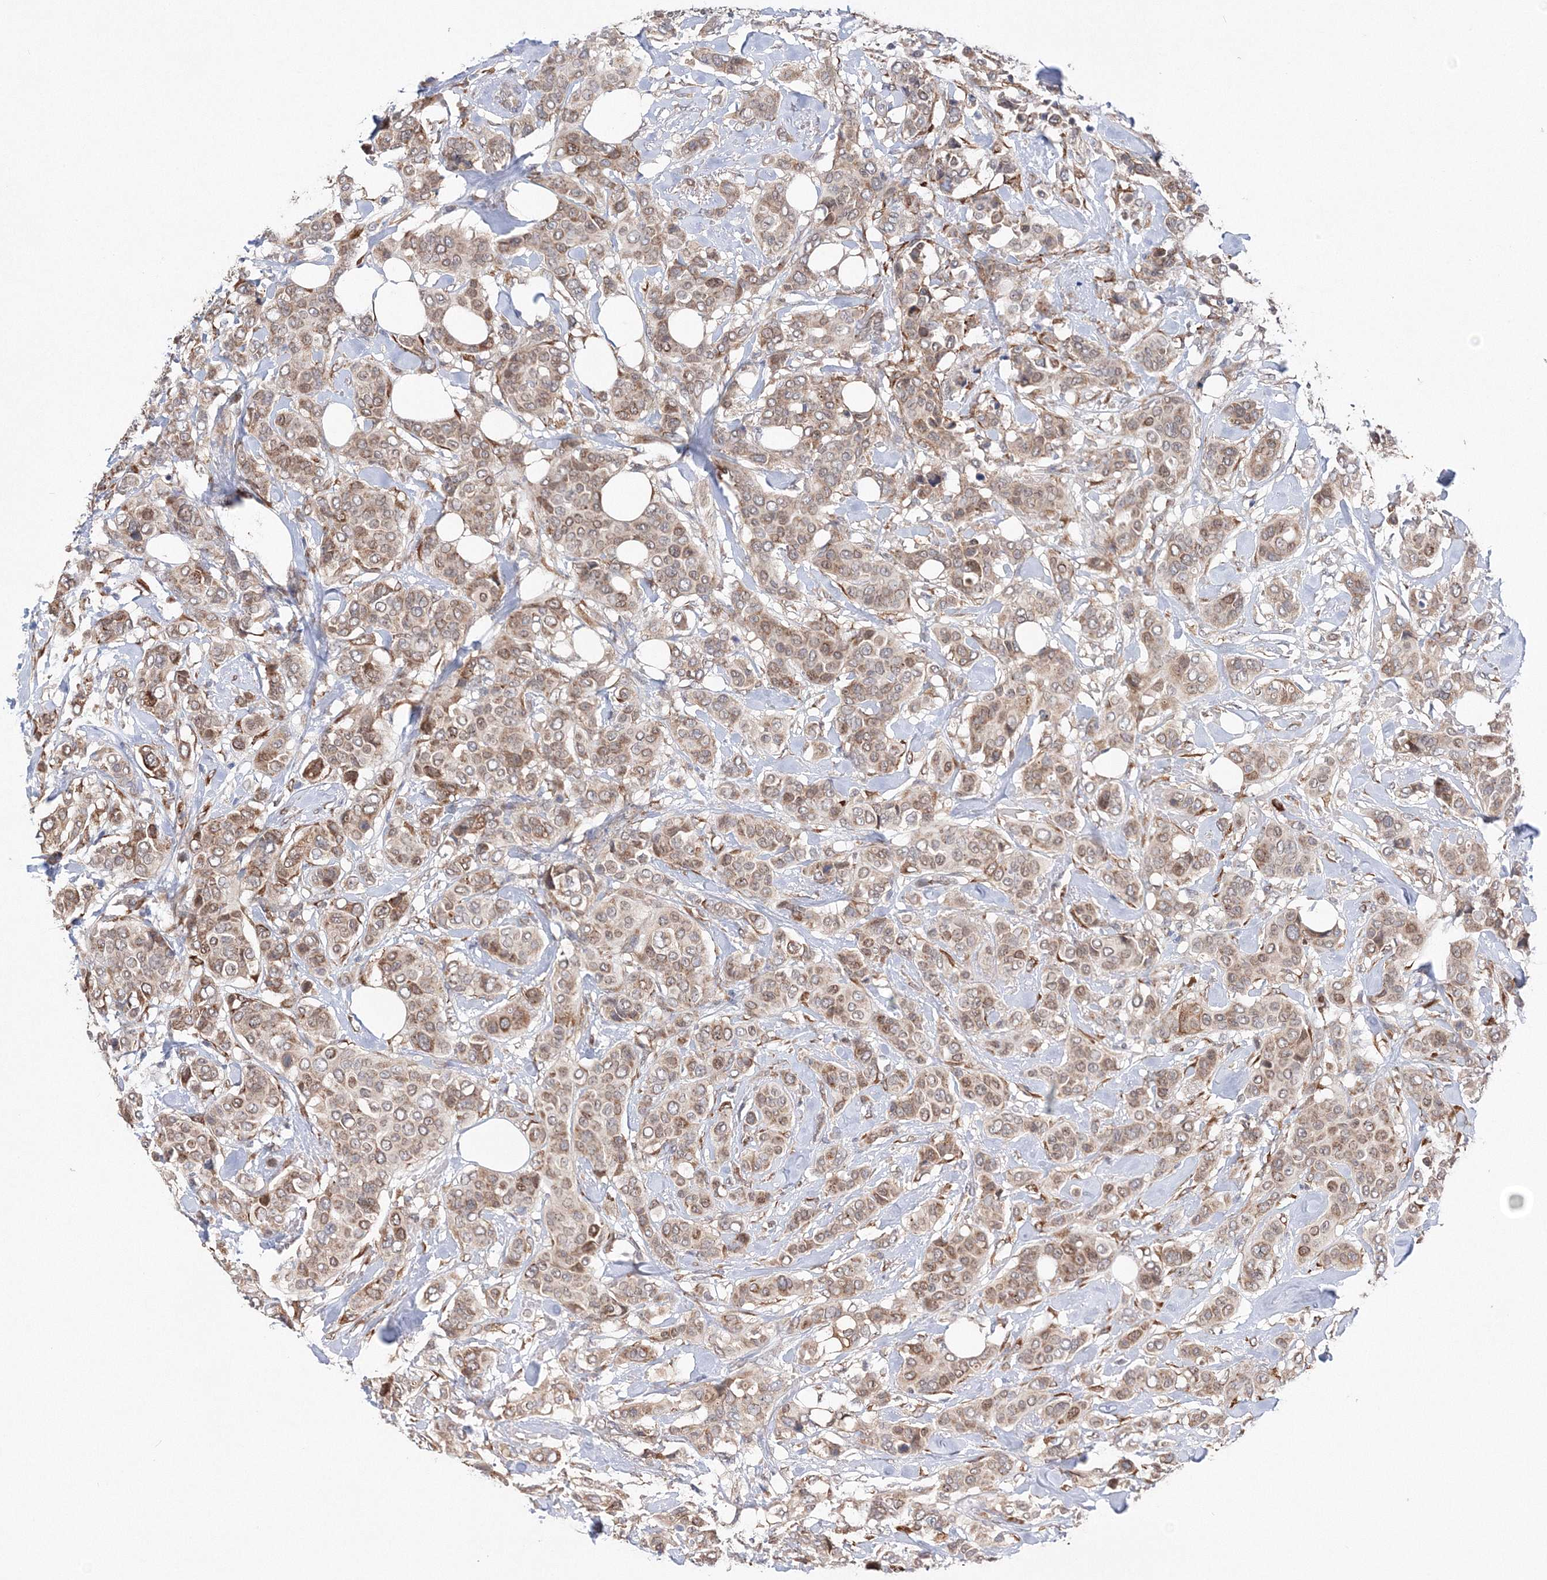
{"staining": {"intensity": "moderate", "quantity": "25%-75%", "location": "cytoplasmic/membranous"}, "tissue": "breast cancer", "cell_type": "Tumor cells", "image_type": "cancer", "snomed": [{"axis": "morphology", "description": "Lobular carcinoma"}, {"axis": "topography", "description": "Breast"}], "caption": "There is medium levels of moderate cytoplasmic/membranous expression in tumor cells of breast lobular carcinoma, as demonstrated by immunohistochemical staining (brown color).", "gene": "DIS3L2", "patient": {"sex": "female", "age": 51}}